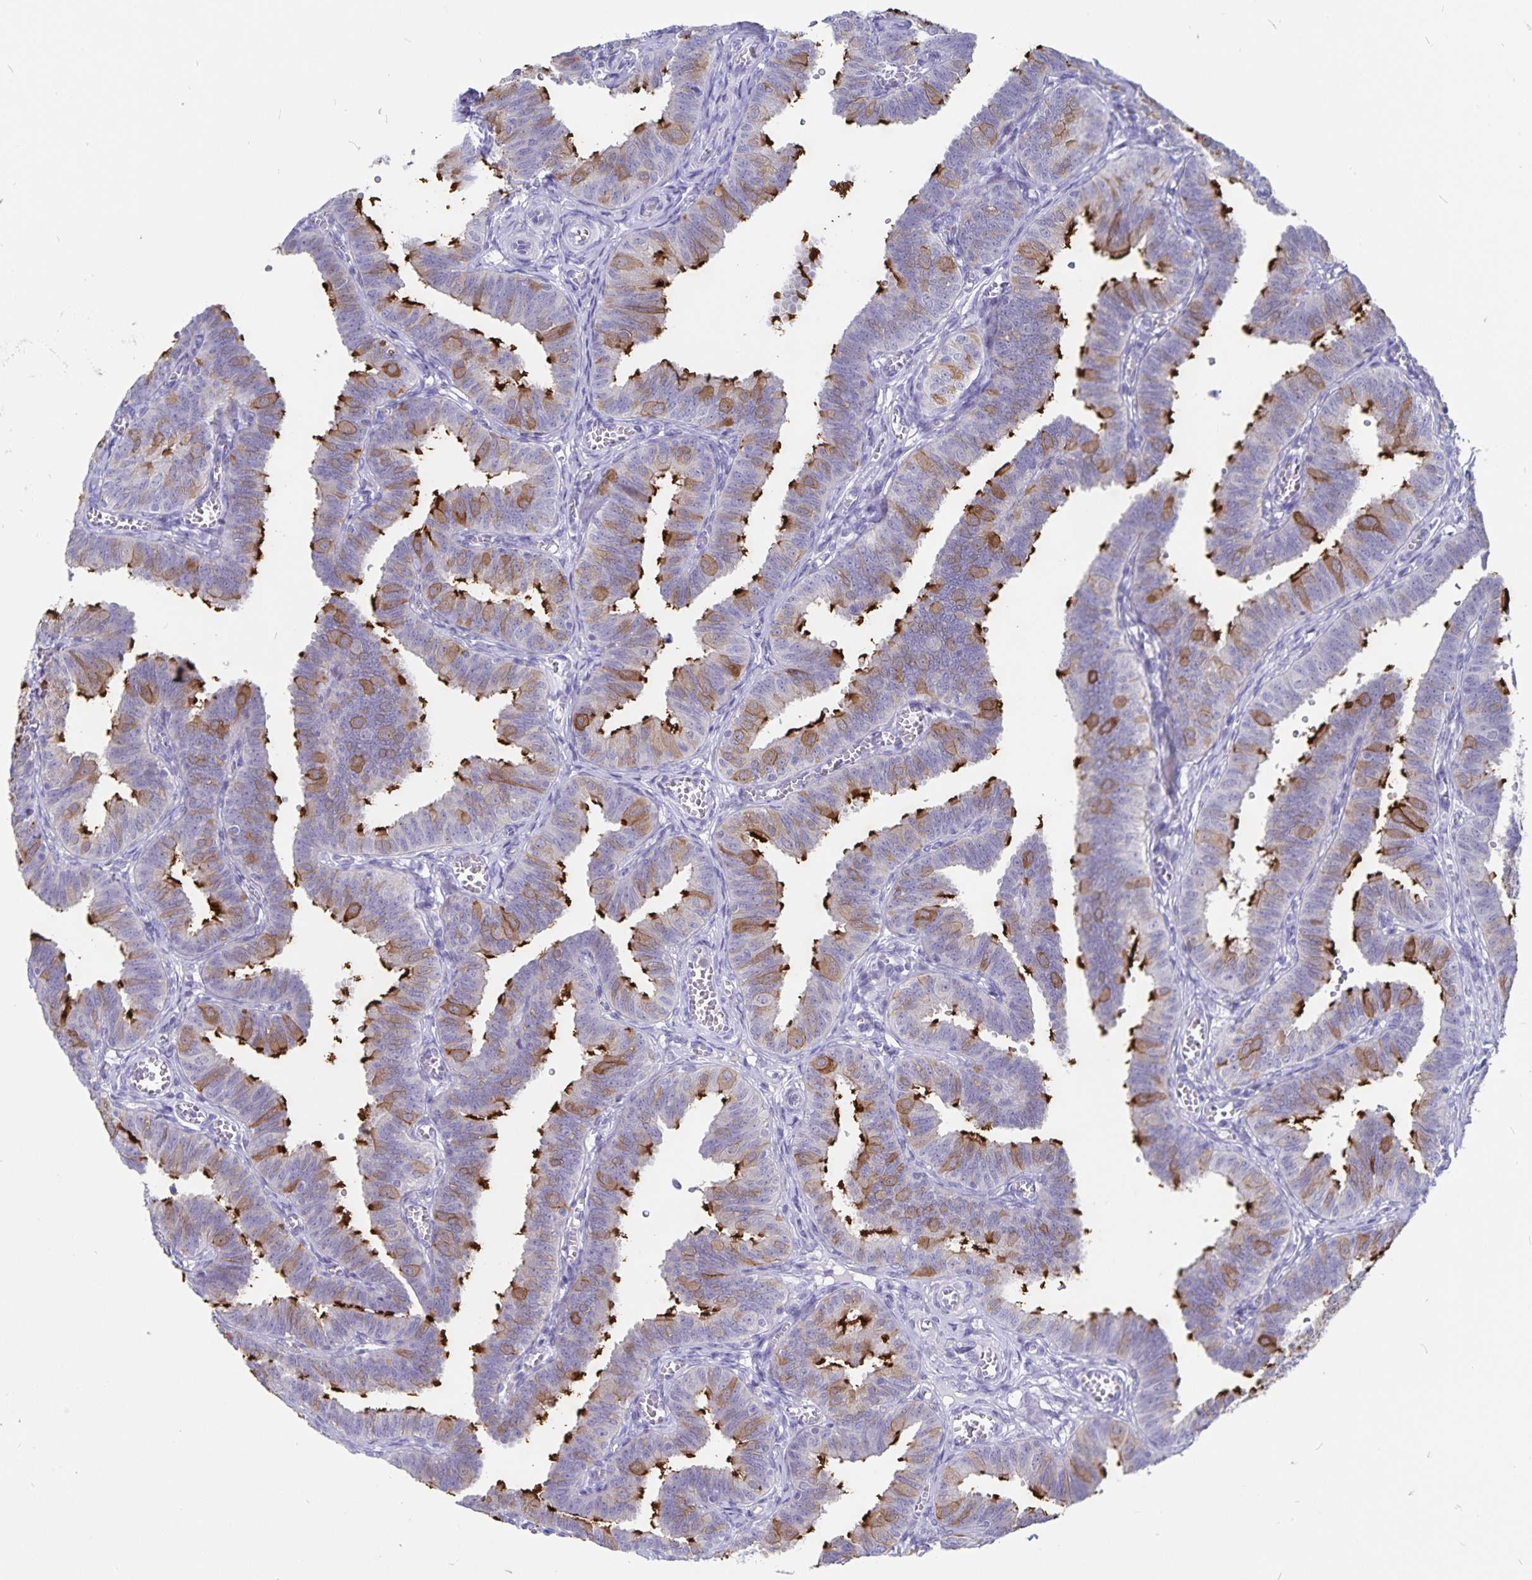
{"staining": {"intensity": "strong", "quantity": "25%-75%", "location": "cytoplasmic/membranous"}, "tissue": "fallopian tube", "cell_type": "Glandular cells", "image_type": "normal", "snomed": [{"axis": "morphology", "description": "Normal tissue, NOS"}, {"axis": "topography", "description": "Fallopian tube"}], "caption": "Fallopian tube stained for a protein exhibits strong cytoplasmic/membranous positivity in glandular cells. The staining was performed using DAB (3,3'-diaminobenzidine) to visualize the protein expression in brown, while the nuclei were stained in blue with hematoxylin (Magnification: 20x).", "gene": "SNTN", "patient": {"sex": "female", "age": 25}}